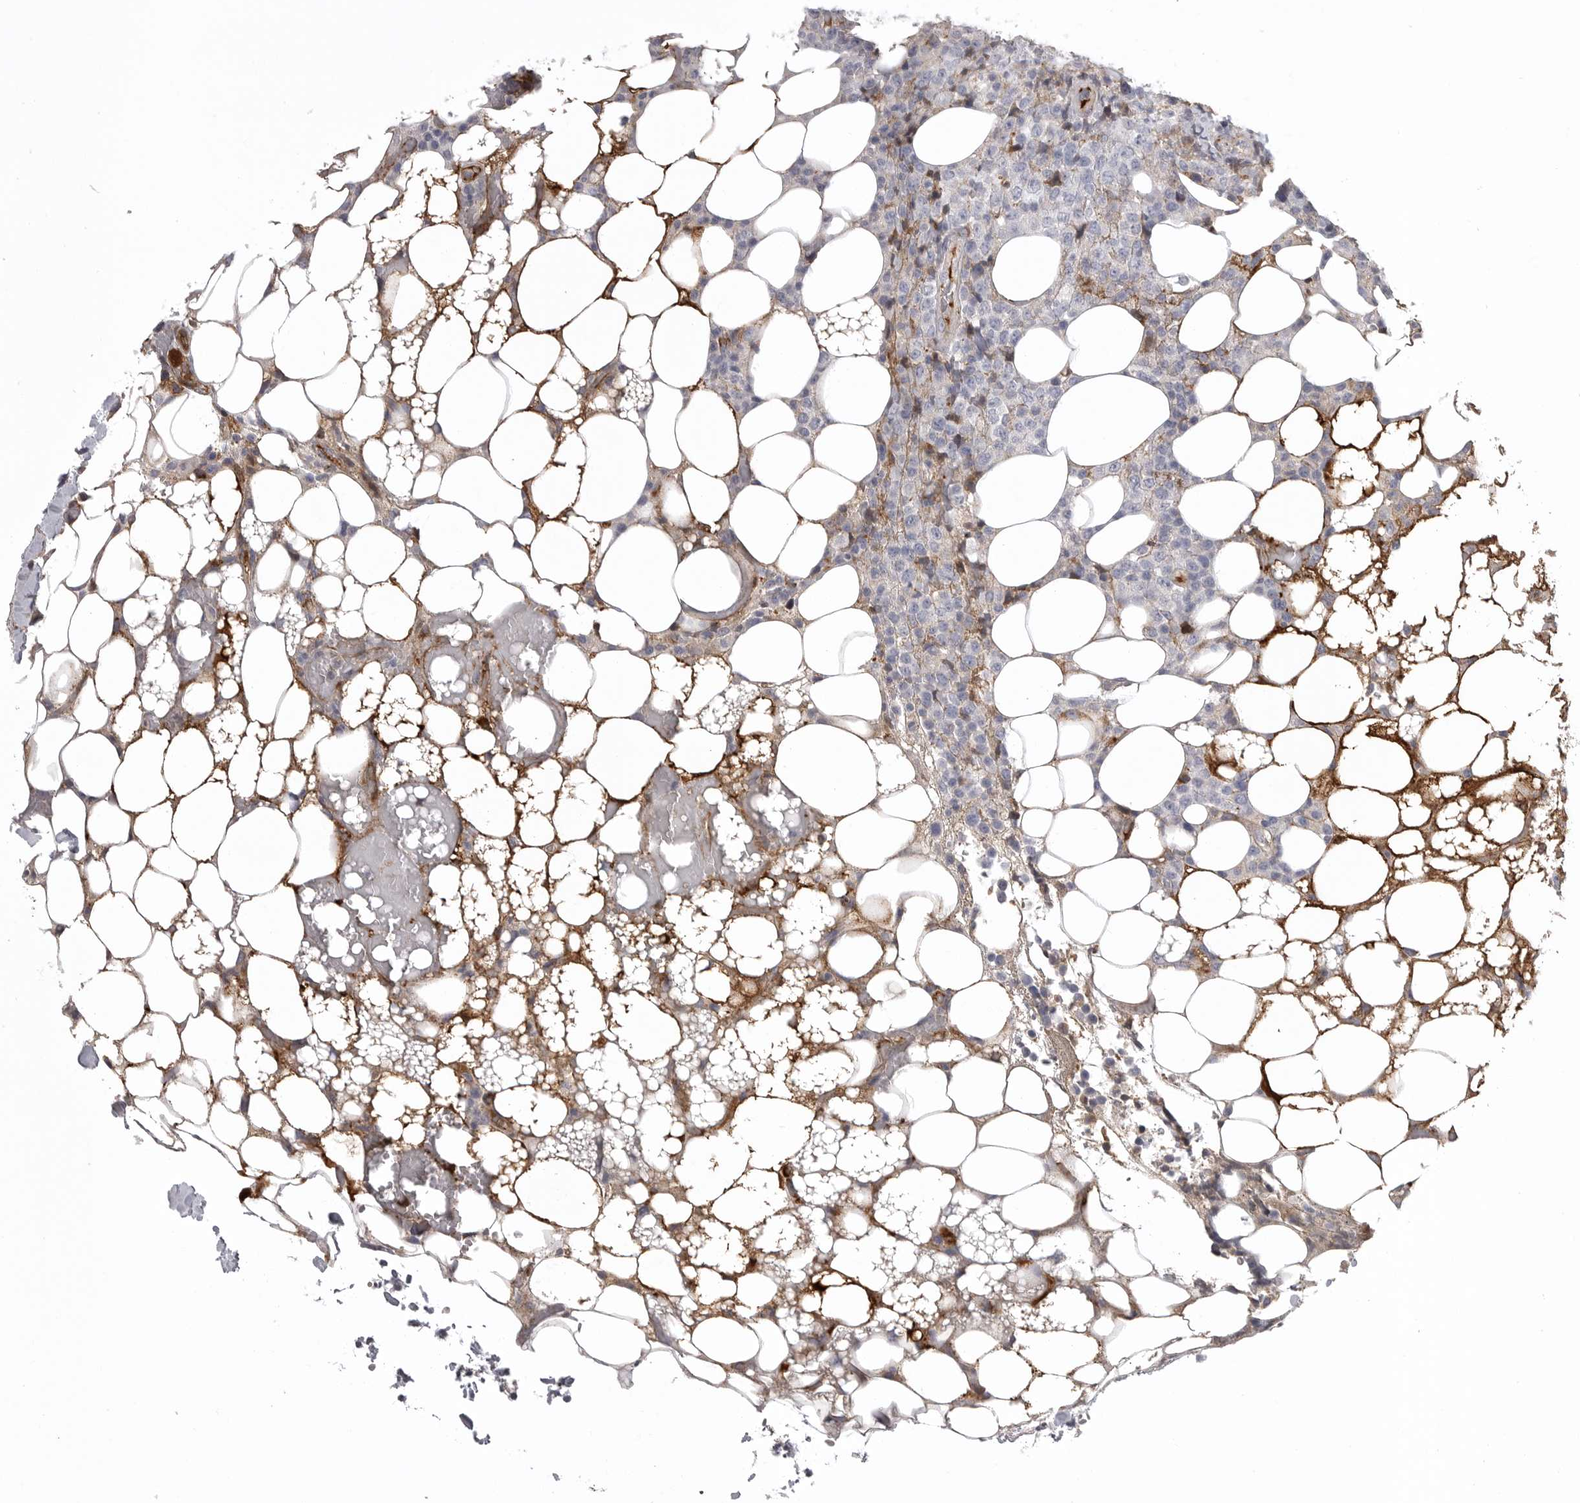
{"staining": {"intensity": "negative", "quantity": "none", "location": "none"}, "tissue": "lymphoma", "cell_type": "Tumor cells", "image_type": "cancer", "snomed": [{"axis": "morphology", "description": "Malignant lymphoma, non-Hodgkin's type, High grade"}, {"axis": "topography", "description": "Lymph node"}], "caption": "Immunohistochemical staining of lymphoma displays no significant staining in tumor cells.", "gene": "SERPING1", "patient": {"sex": "male", "age": 13}}